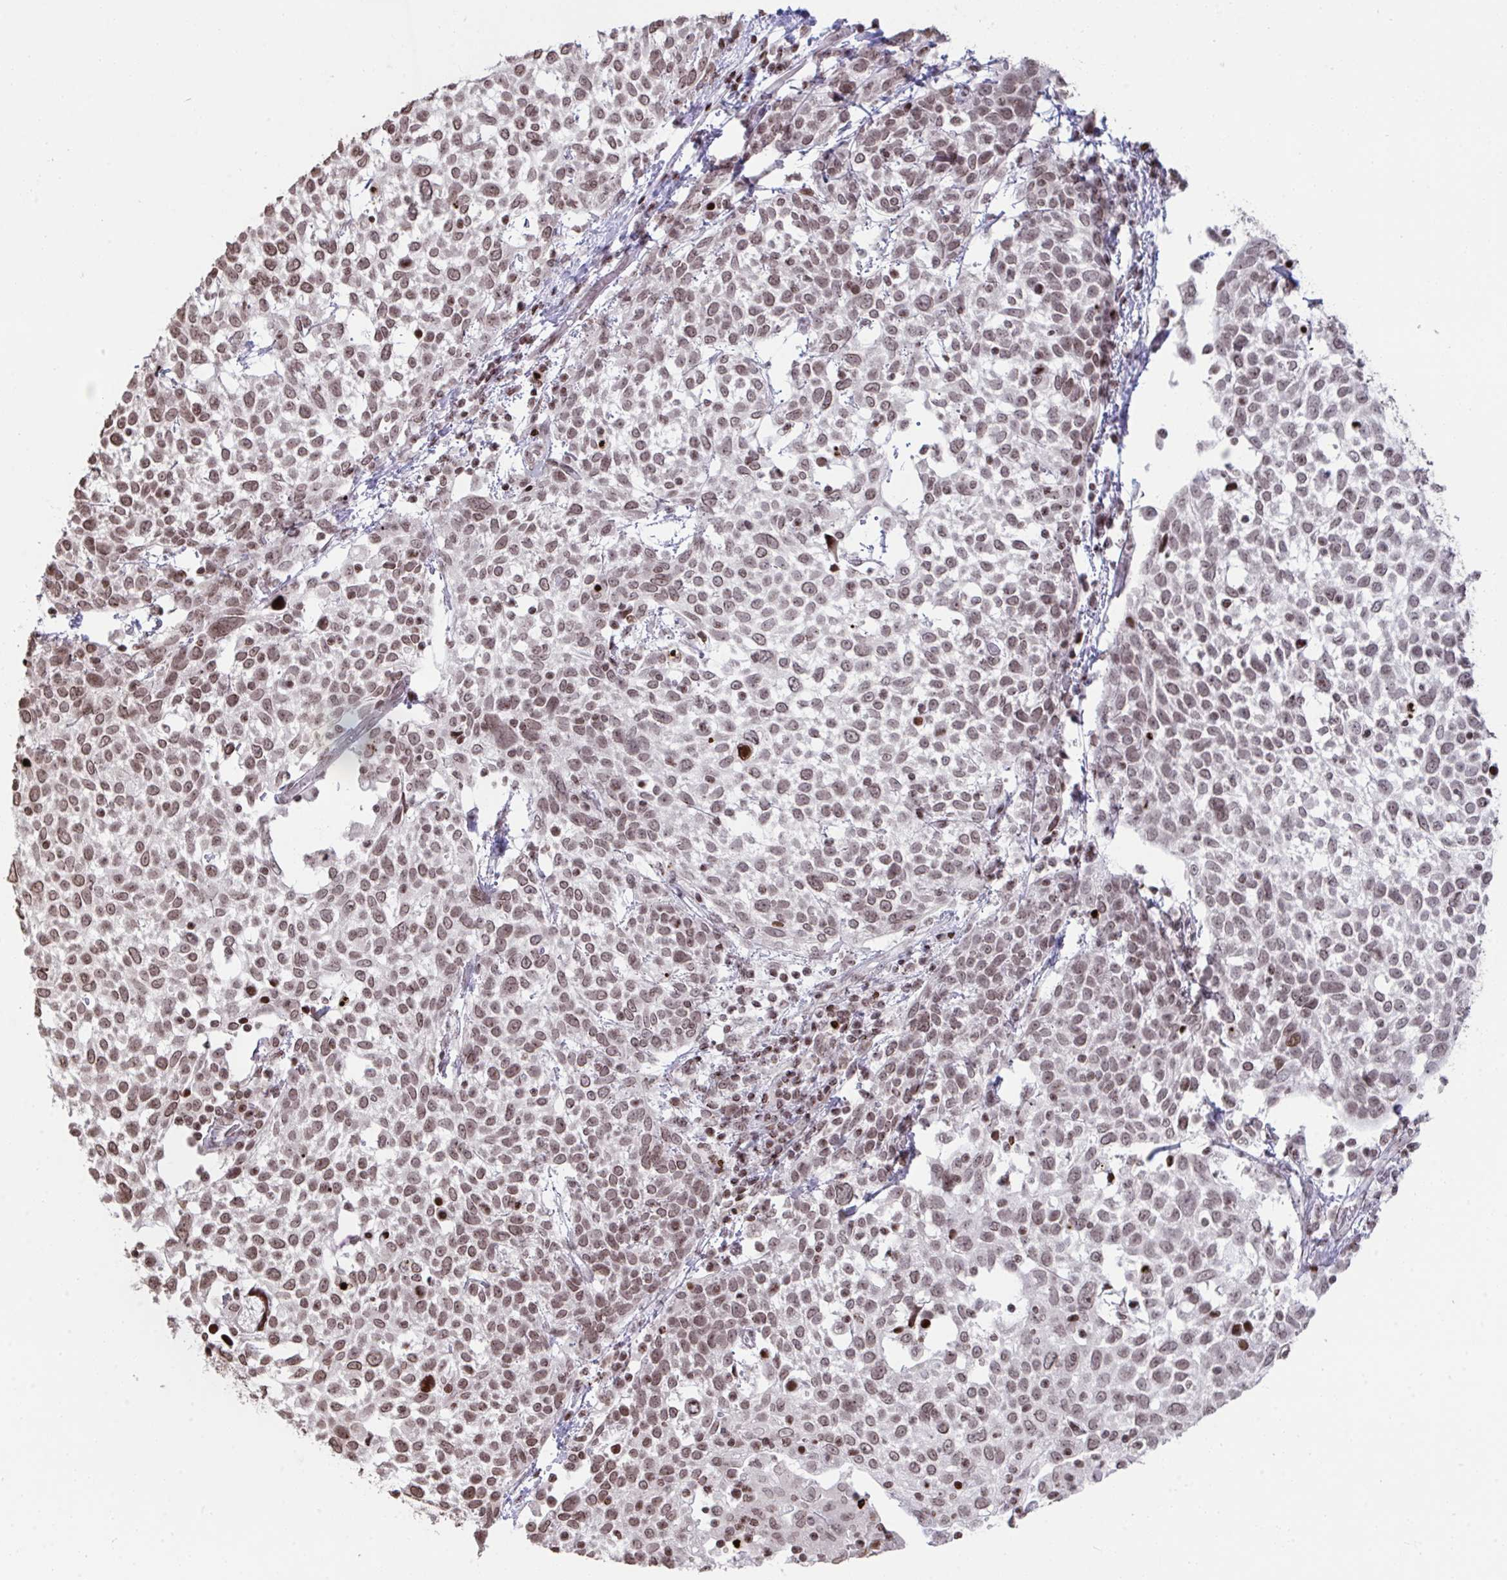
{"staining": {"intensity": "moderate", "quantity": ">75%", "location": "nuclear"}, "tissue": "cervical cancer", "cell_type": "Tumor cells", "image_type": "cancer", "snomed": [{"axis": "morphology", "description": "Squamous cell carcinoma, NOS"}, {"axis": "topography", "description": "Cervix"}], "caption": "Protein staining of squamous cell carcinoma (cervical) tissue displays moderate nuclear staining in approximately >75% of tumor cells. (DAB (3,3'-diaminobenzidine) IHC with brightfield microscopy, high magnification).", "gene": "NIP7", "patient": {"sex": "female", "age": 61}}